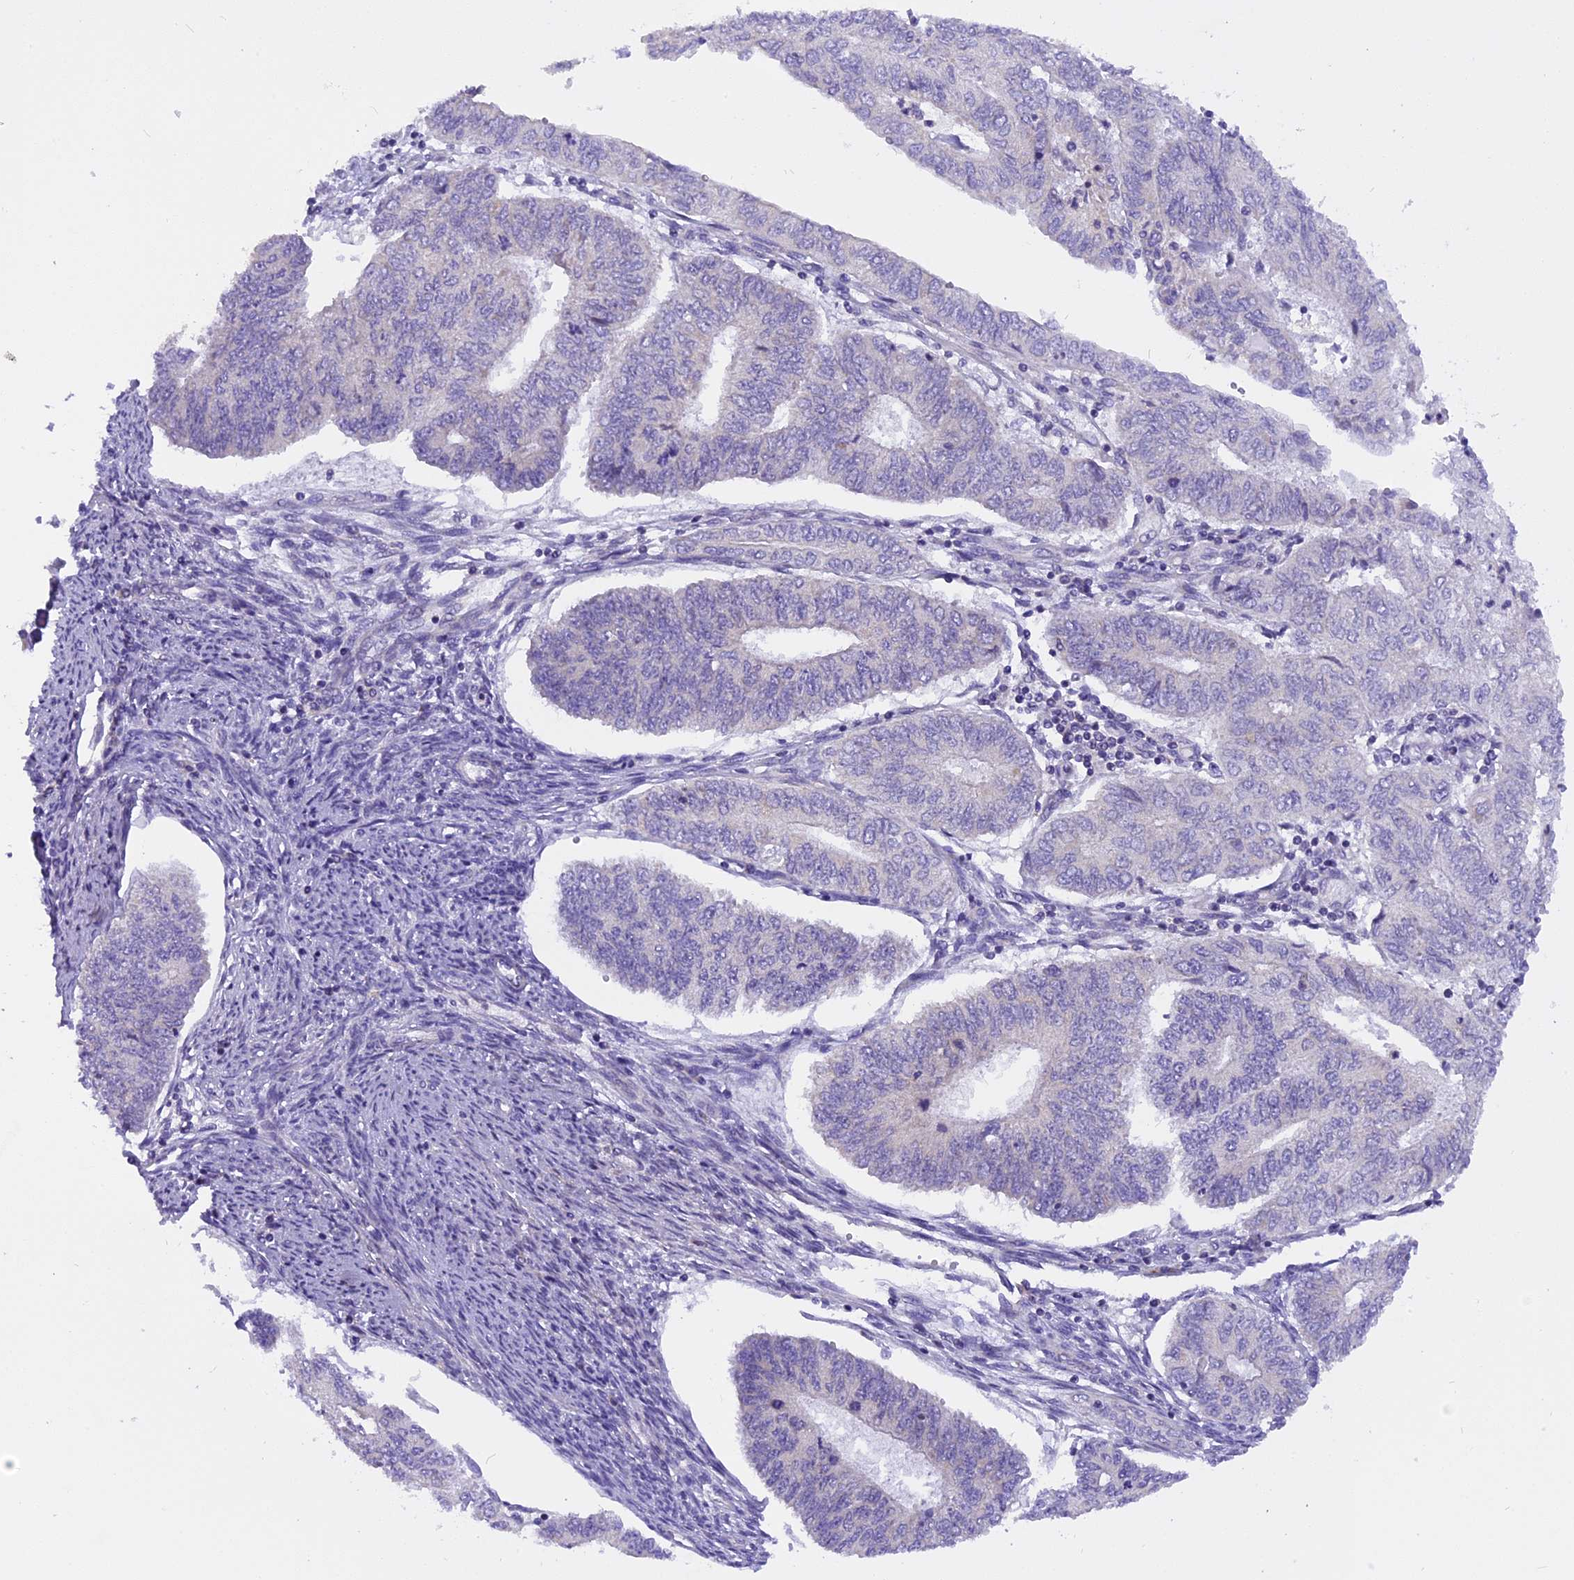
{"staining": {"intensity": "negative", "quantity": "none", "location": "none"}, "tissue": "endometrial cancer", "cell_type": "Tumor cells", "image_type": "cancer", "snomed": [{"axis": "morphology", "description": "Adenocarcinoma, NOS"}, {"axis": "topography", "description": "Endometrium"}], "caption": "Immunohistochemical staining of endometrial cancer (adenocarcinoma) demonstrates no significant expression in tumor cells. (IHC, brightfield microscopy, high magnification).", "gene": "TRIM3", "patient": {"sex": "female", "age": 68}}